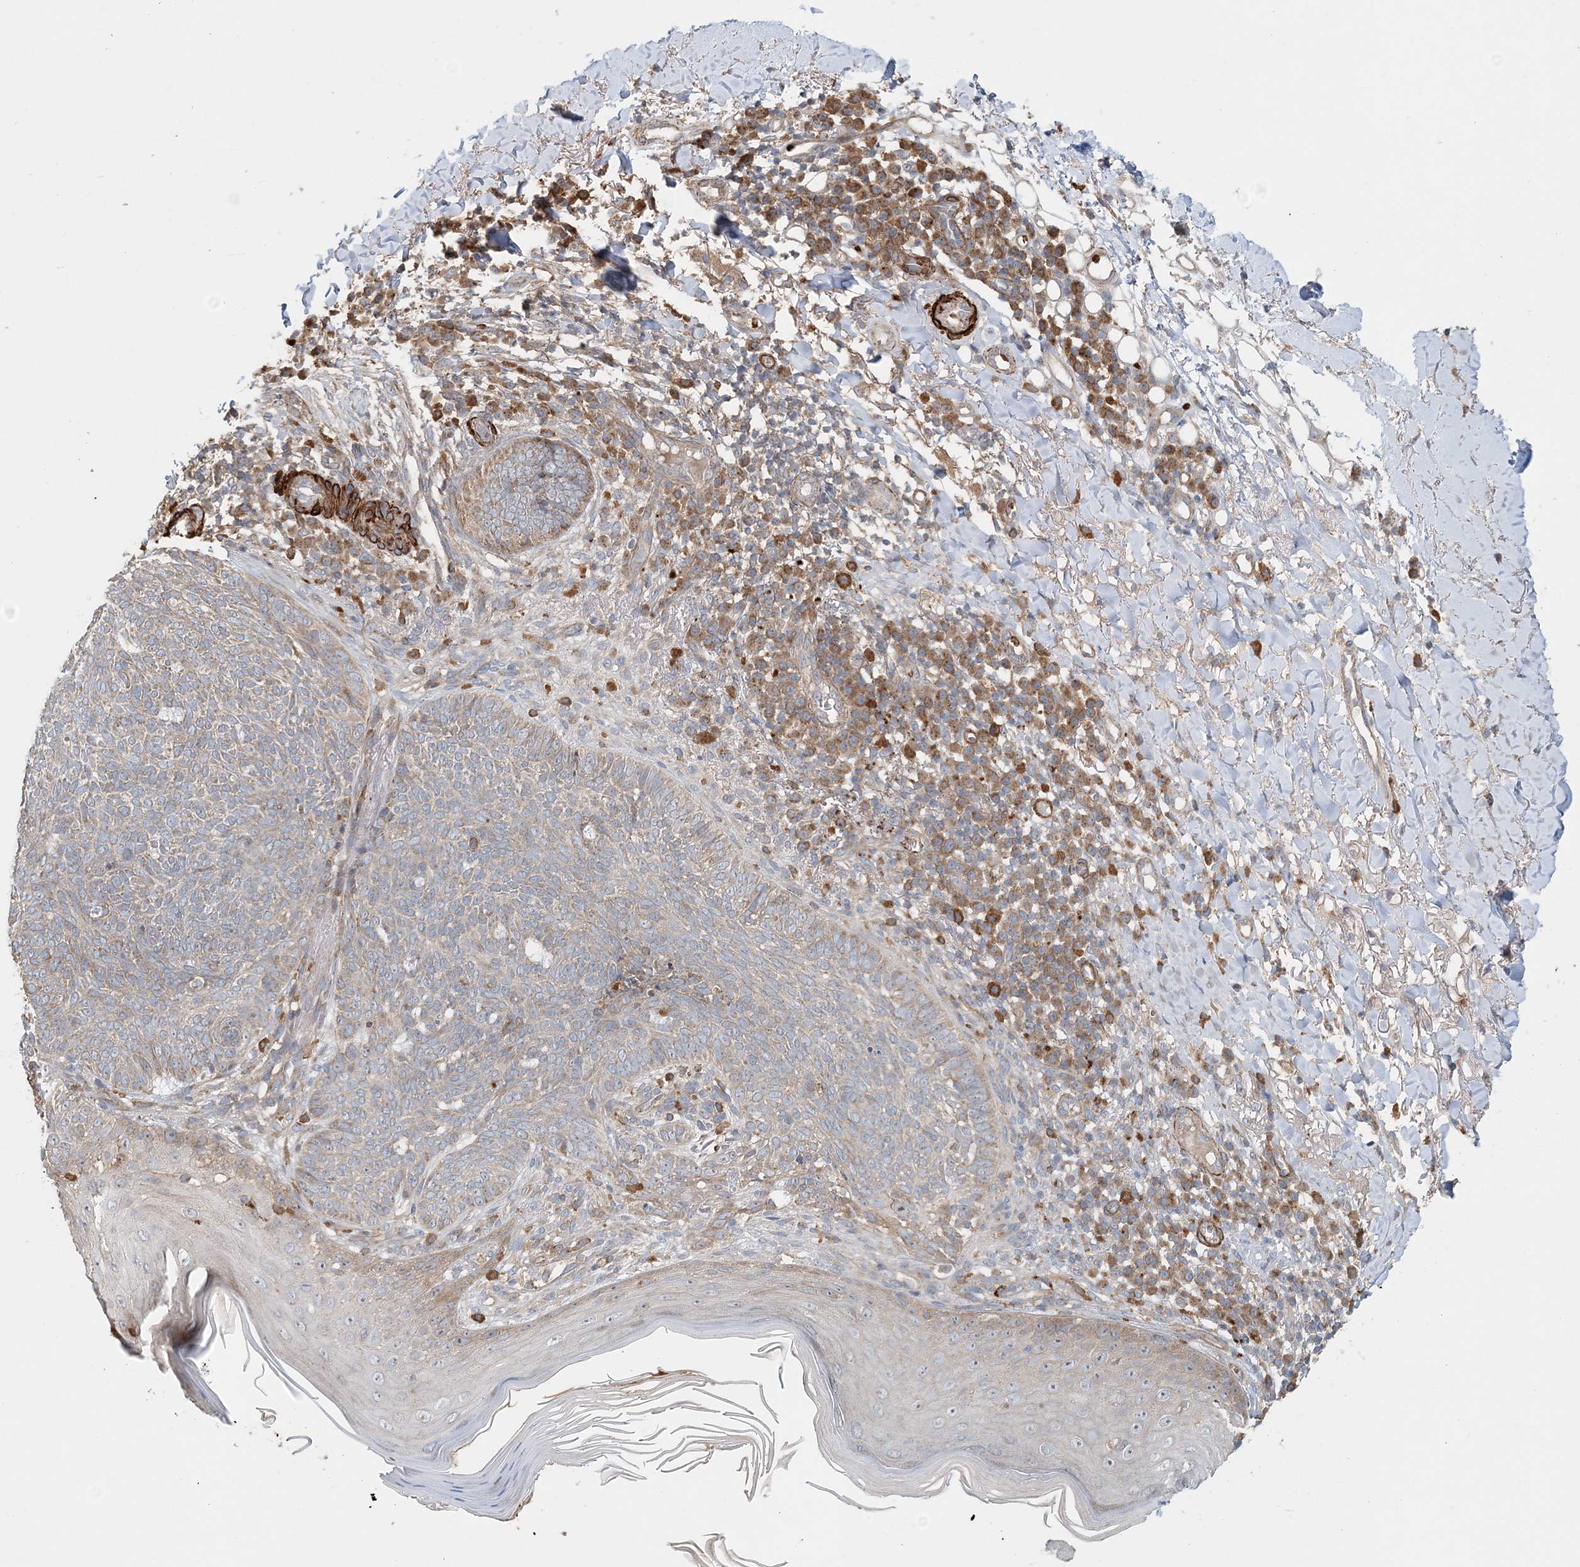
{"staining": {"intensity": "weak", "quantity": "<25%", "location": "cytoplasmic/membranous"}, "tissue": "skin cancer", "cell_type": "Tumor cells", "image_type": "cancer", "snomed": [{"axis": "morphology", "description": "Basal cell carcinoma"}, {"axis": "topography", "description": "Skin"}], "caption": "The image shows no staining of tumor cells in skin basal cell carcinoma.", "gene": "TTI1", "patient": {"sex": "male", "age": 85}}